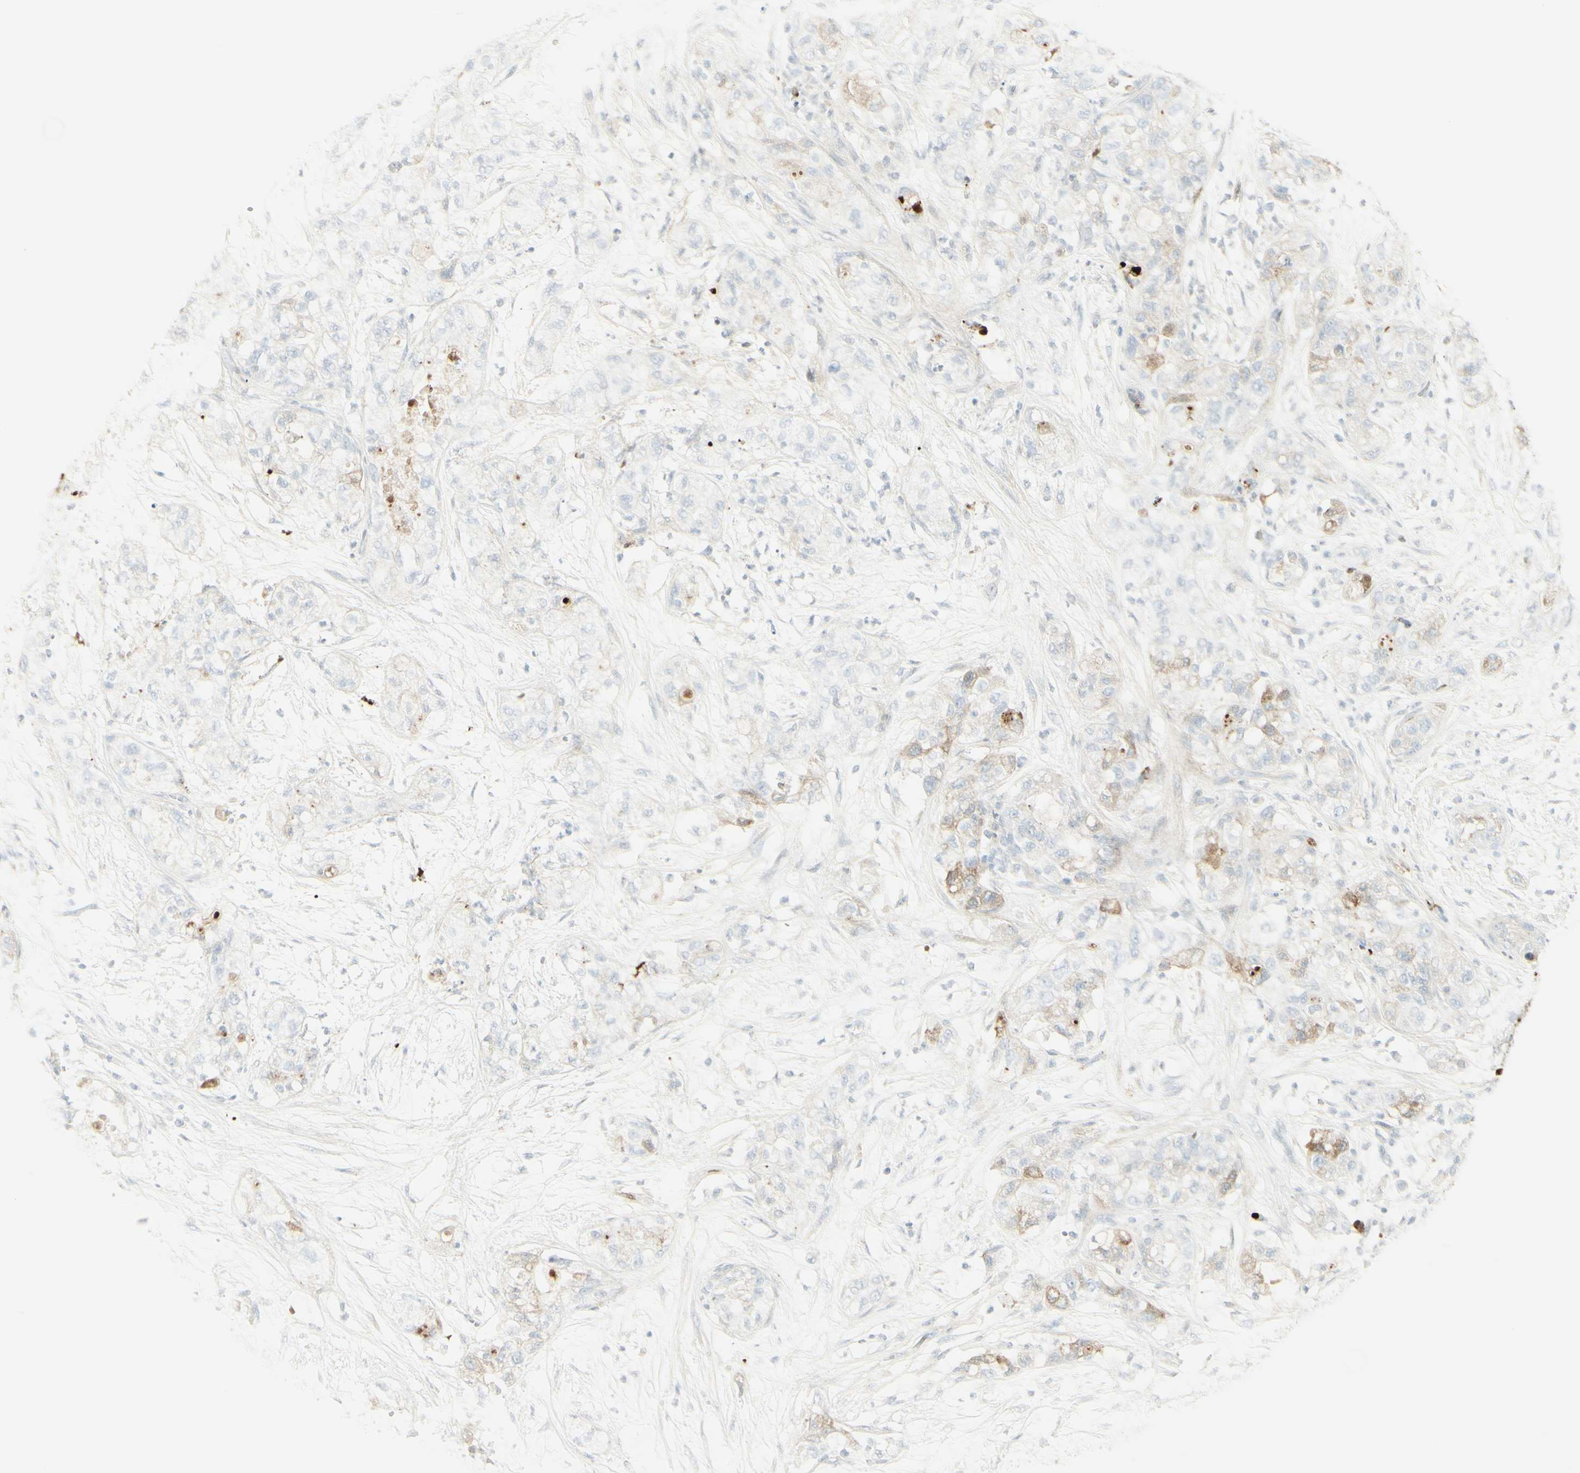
{"staining": {"intensity": "moderate", "quantity": "25%-75%", "location": "cytoplasmic/membranous"}, "tissue": "pancreatic cancer", "cell_type": "Tumor cells", "image_type": "cancer", "snomed": [{"axis": "morphology", "description": "Adenocarcinoma, NOS"}, {"axis": "topography", "description": "Pancreas"}], "caption": "Immunohistochemistry image of adenocarcinoma (pancreatic) stained for a protein (brown), which demonstrates medium levels of moderate cytoplasmic/membranous positivity in about 25%-75% of tumor cells.", "gene": "MDK", "patient": {"sex": "female", "age": 78}}